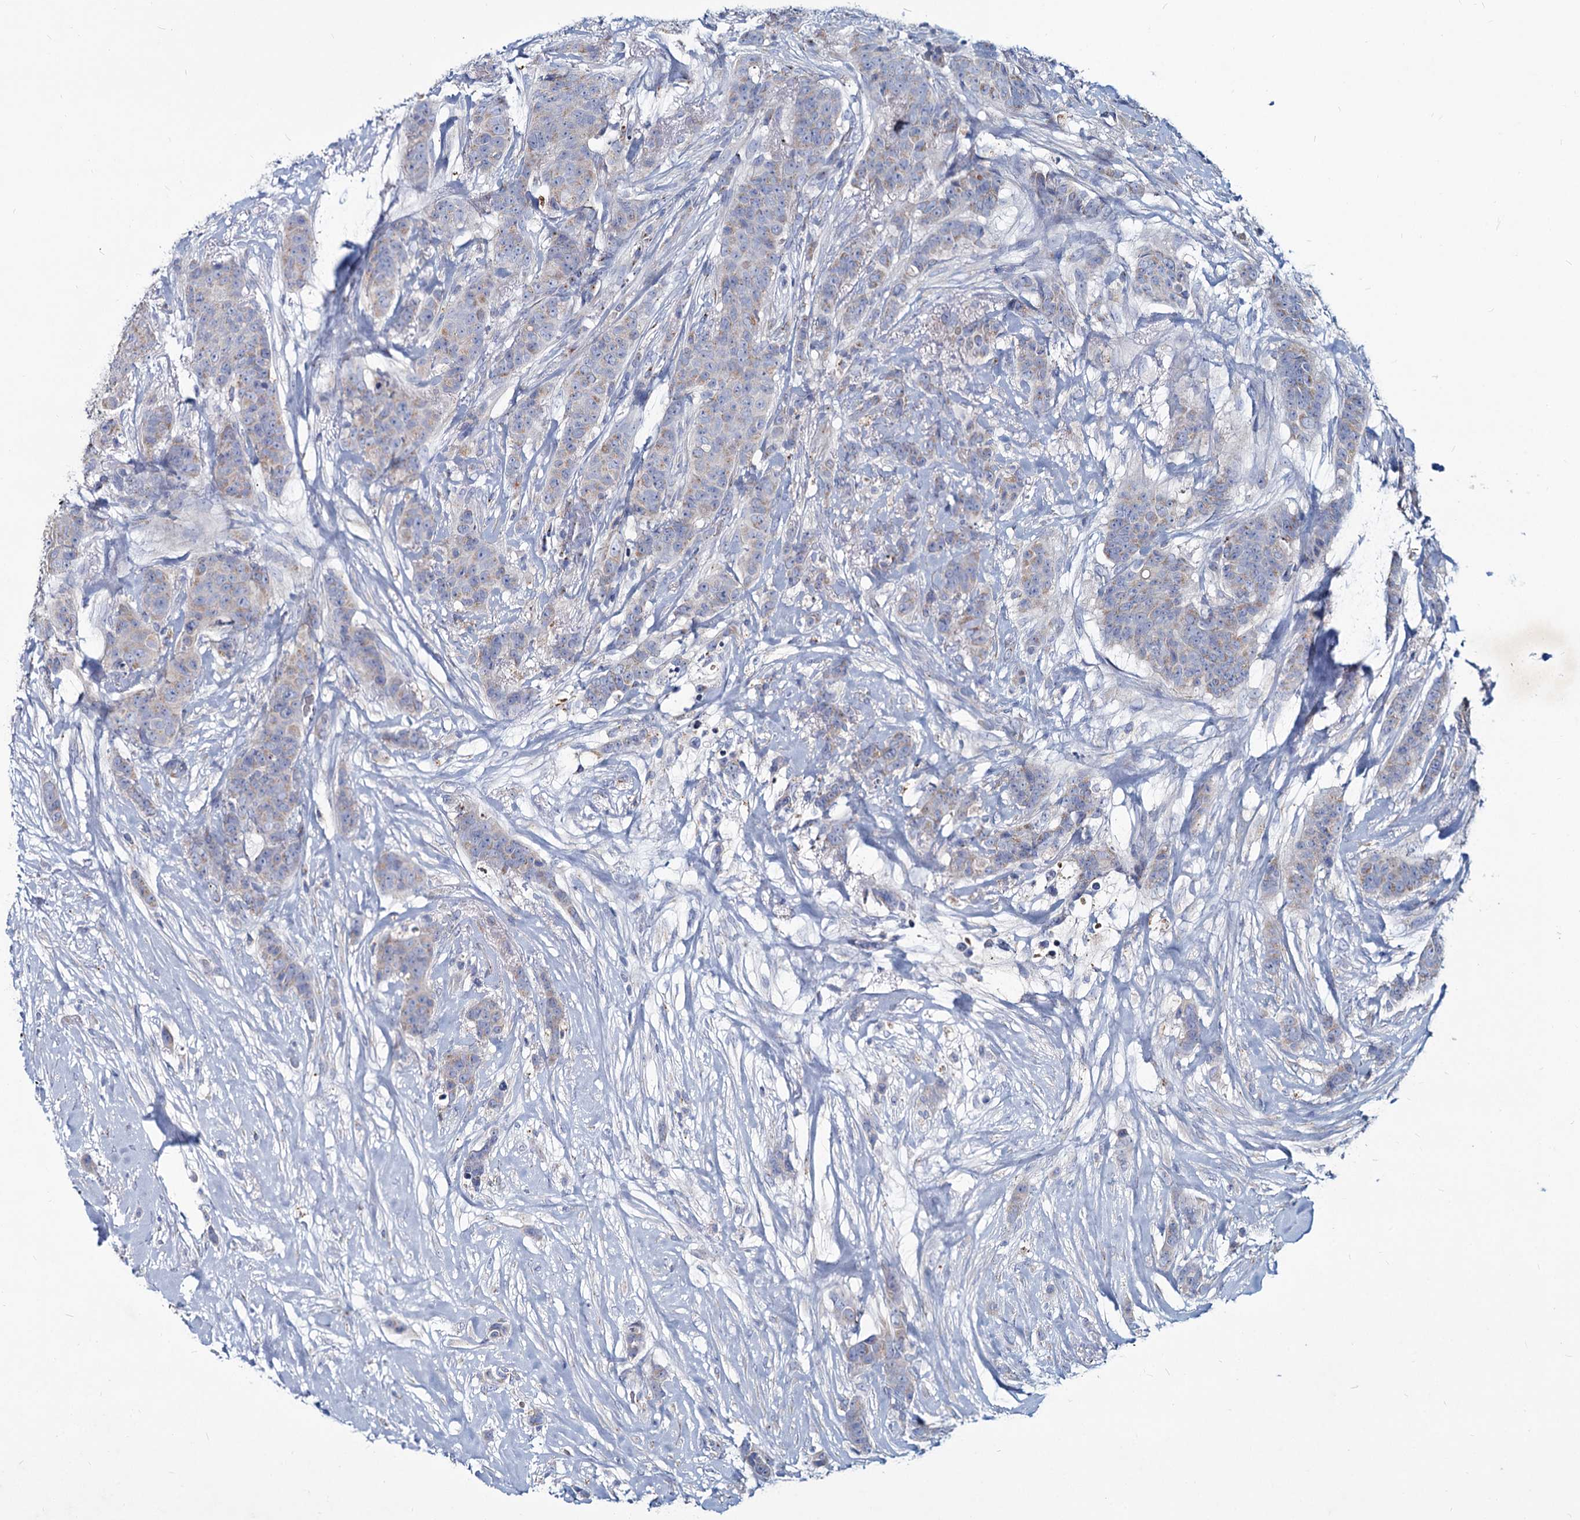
{"staining": {"intensity": "negative", "quantity": "none", "location": "none"}, "tissue": "breast cancer", "cell_type": "Tumor cells", "image_type": "cancer", "snomed": [{"axis": "morphology", "description": "Duct carcinoma"}, {"axis": "topography", "description": "Breast"}], "caption": "Immunohistochemical staining of human intraductal carcinoma (breast) shows no significant expression in tumor cells.", "gene": "AGBL4", "patient": {"sex": "female", "age": 40}}